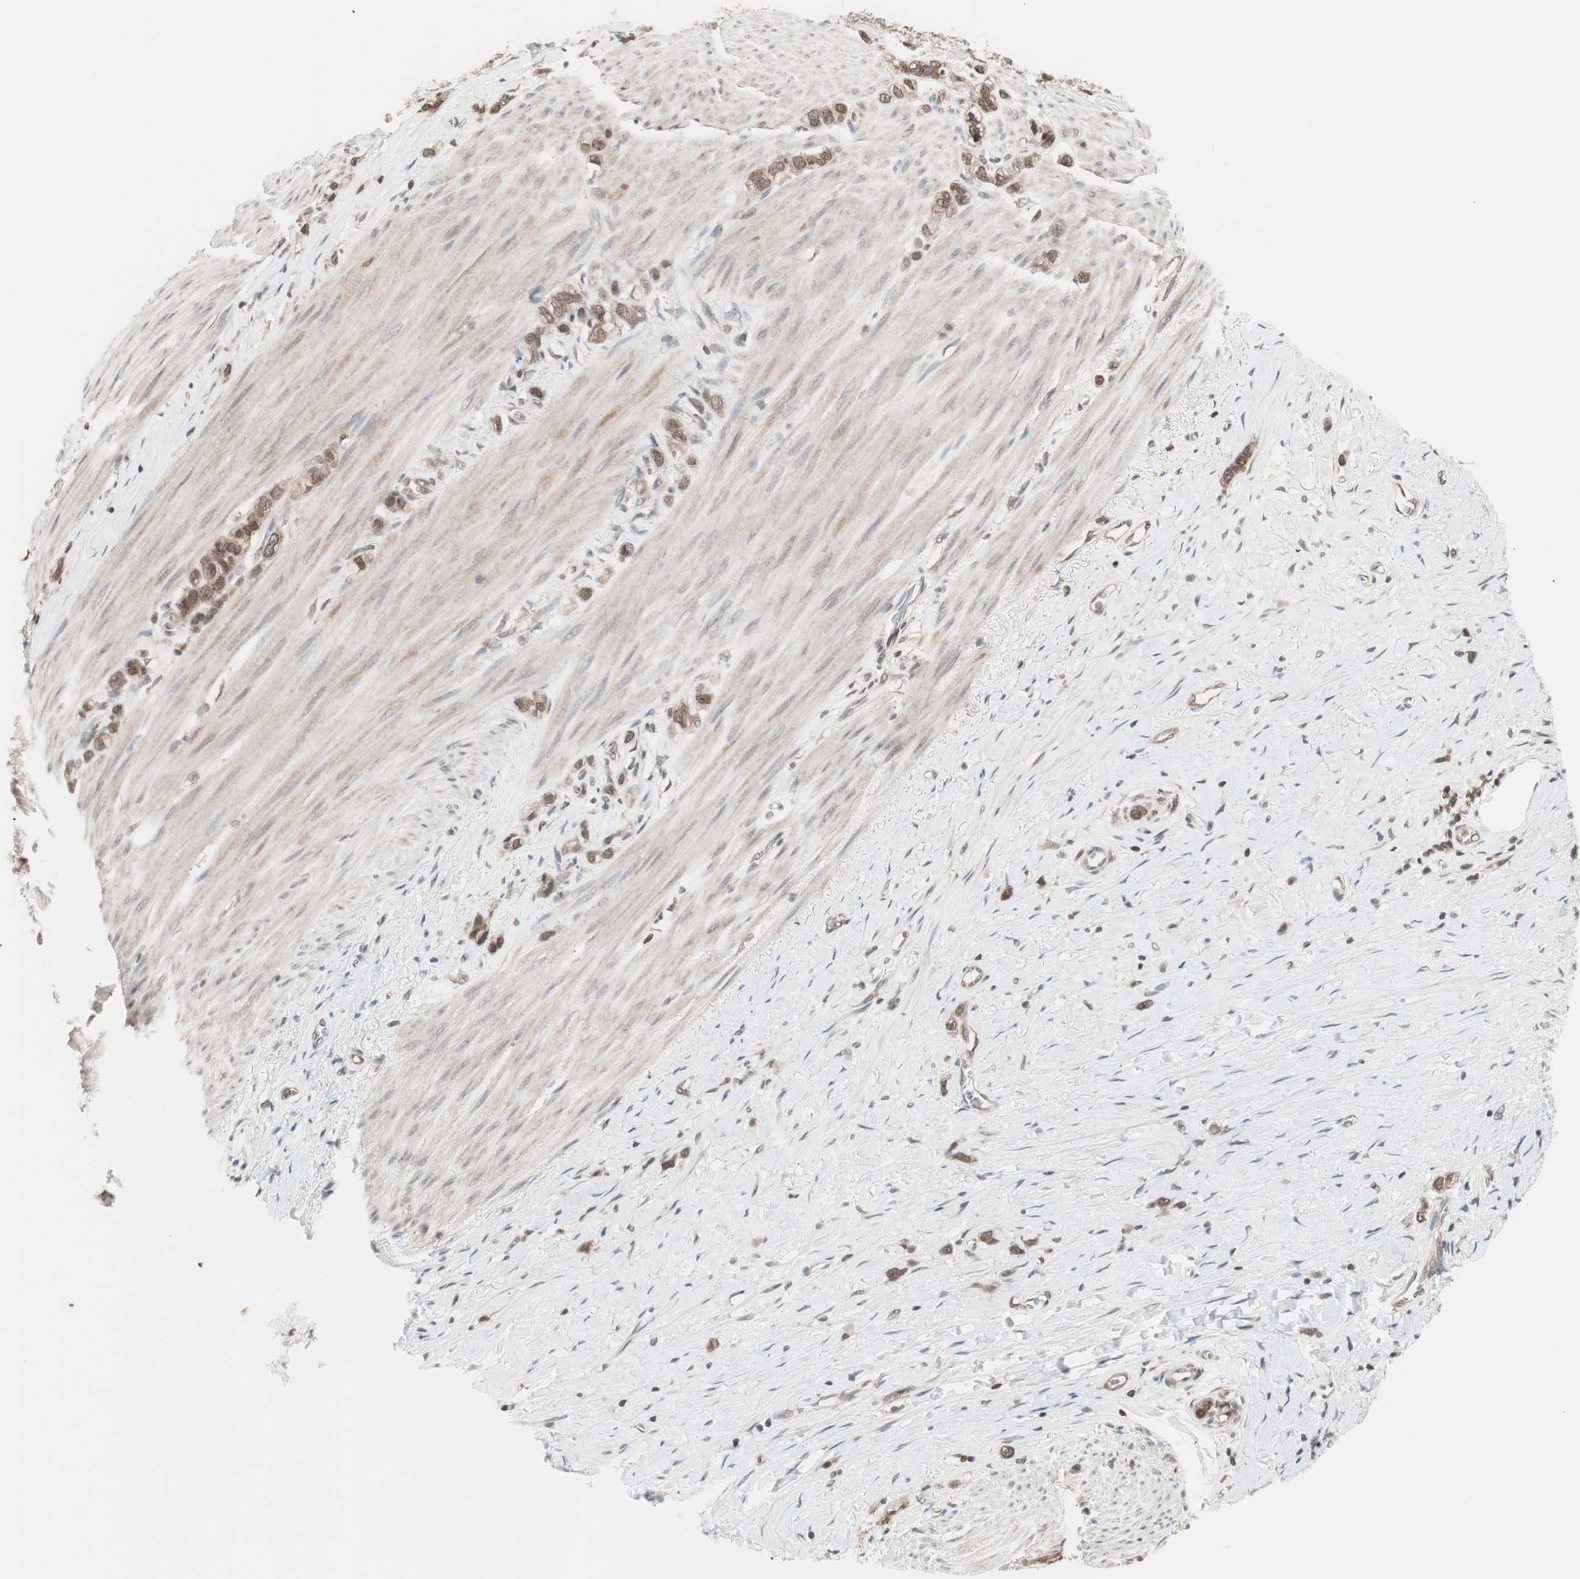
{"staining": {"intensity": "weak", "quantity": ">75%", "location": "cytoplasmic/membranous"}, "tissue": "stomach cancer", "cell_type": "Tumor cells", "image_type": "cancer", "snomed": [{"axis": "morphology", "description": "Normal tissue, NOS"}, {"axis": "morphology", "description": "Adenocarcinoma, NOS"}, {"axis": "morphology", "description": "Adenocarcinoma, High grade"}, {"axis": "topography", "description": "Stomach, upper"}, {"axis": "topography", "description": "Stomach"}], "caption": "Immunohistochemical staining of human stomach adenocarcinoma (high-grade) displays low levels of weak cytoplasmic/membranous protein positivity in about >75% of tumor cells.", "gene": "UBE2I", "patient": {"sex": "female", "age": 65}}